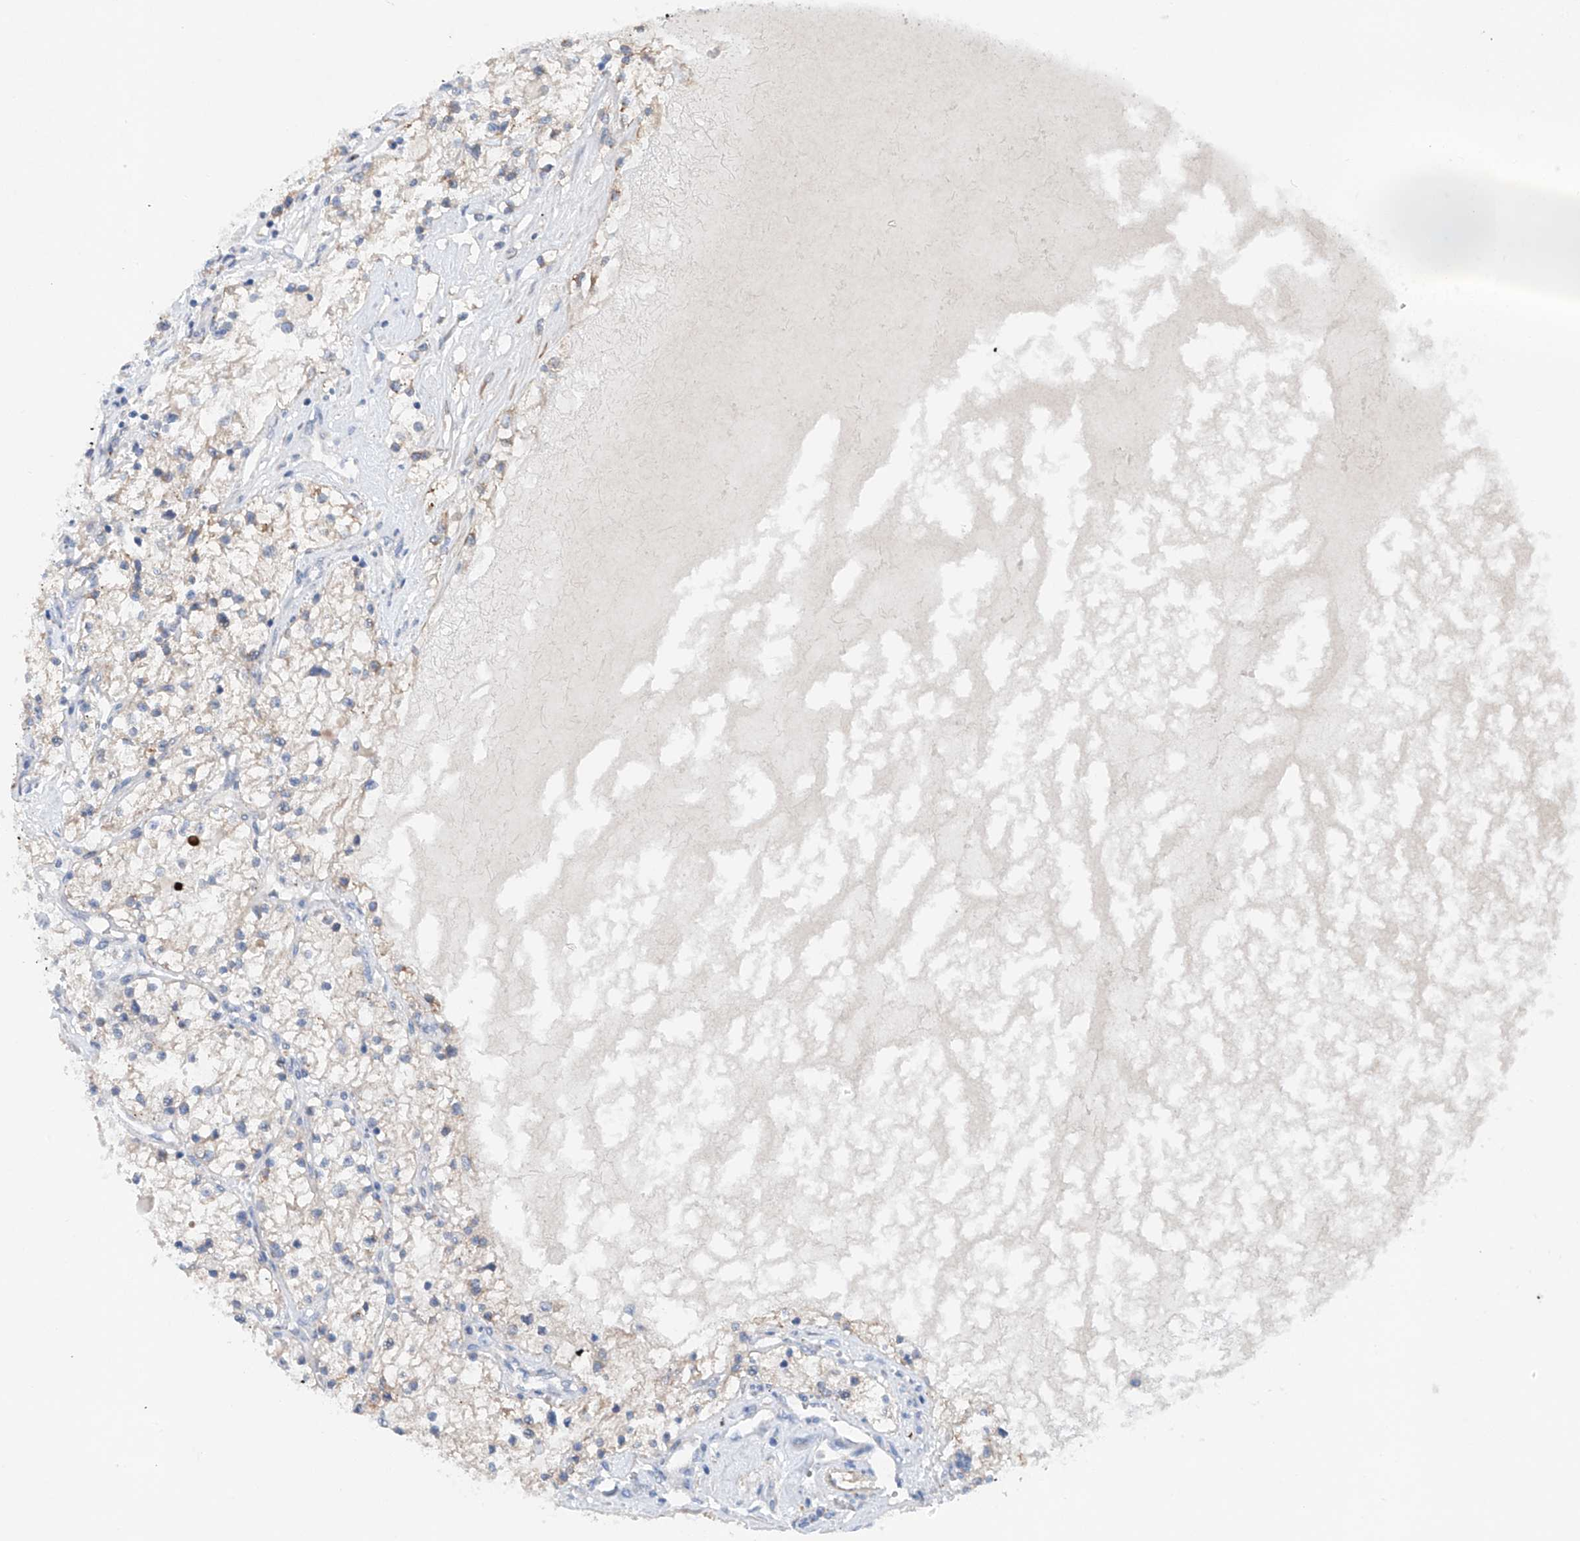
{"staining": {"intensity": "weak", "quantity": "<25%", "location": "cytoplasmic/membranous"}, "tissue": "renal cancer", "cell_type": "Tumor cells", "image_type": "cancer", "snomed": [{"axis": "morphology", "description": "Normal tissue, NOS"}, {"axis": "morphology", "description": "Adenocarcinoma, NOS"}, {"axis": "topography", "description": "Kidney"}], "caption": "Image shows no significant protein expression in tumor cells of renal cancer.", "gene": "CEP85L", "patient": {"sex": "male", "age": 68}}